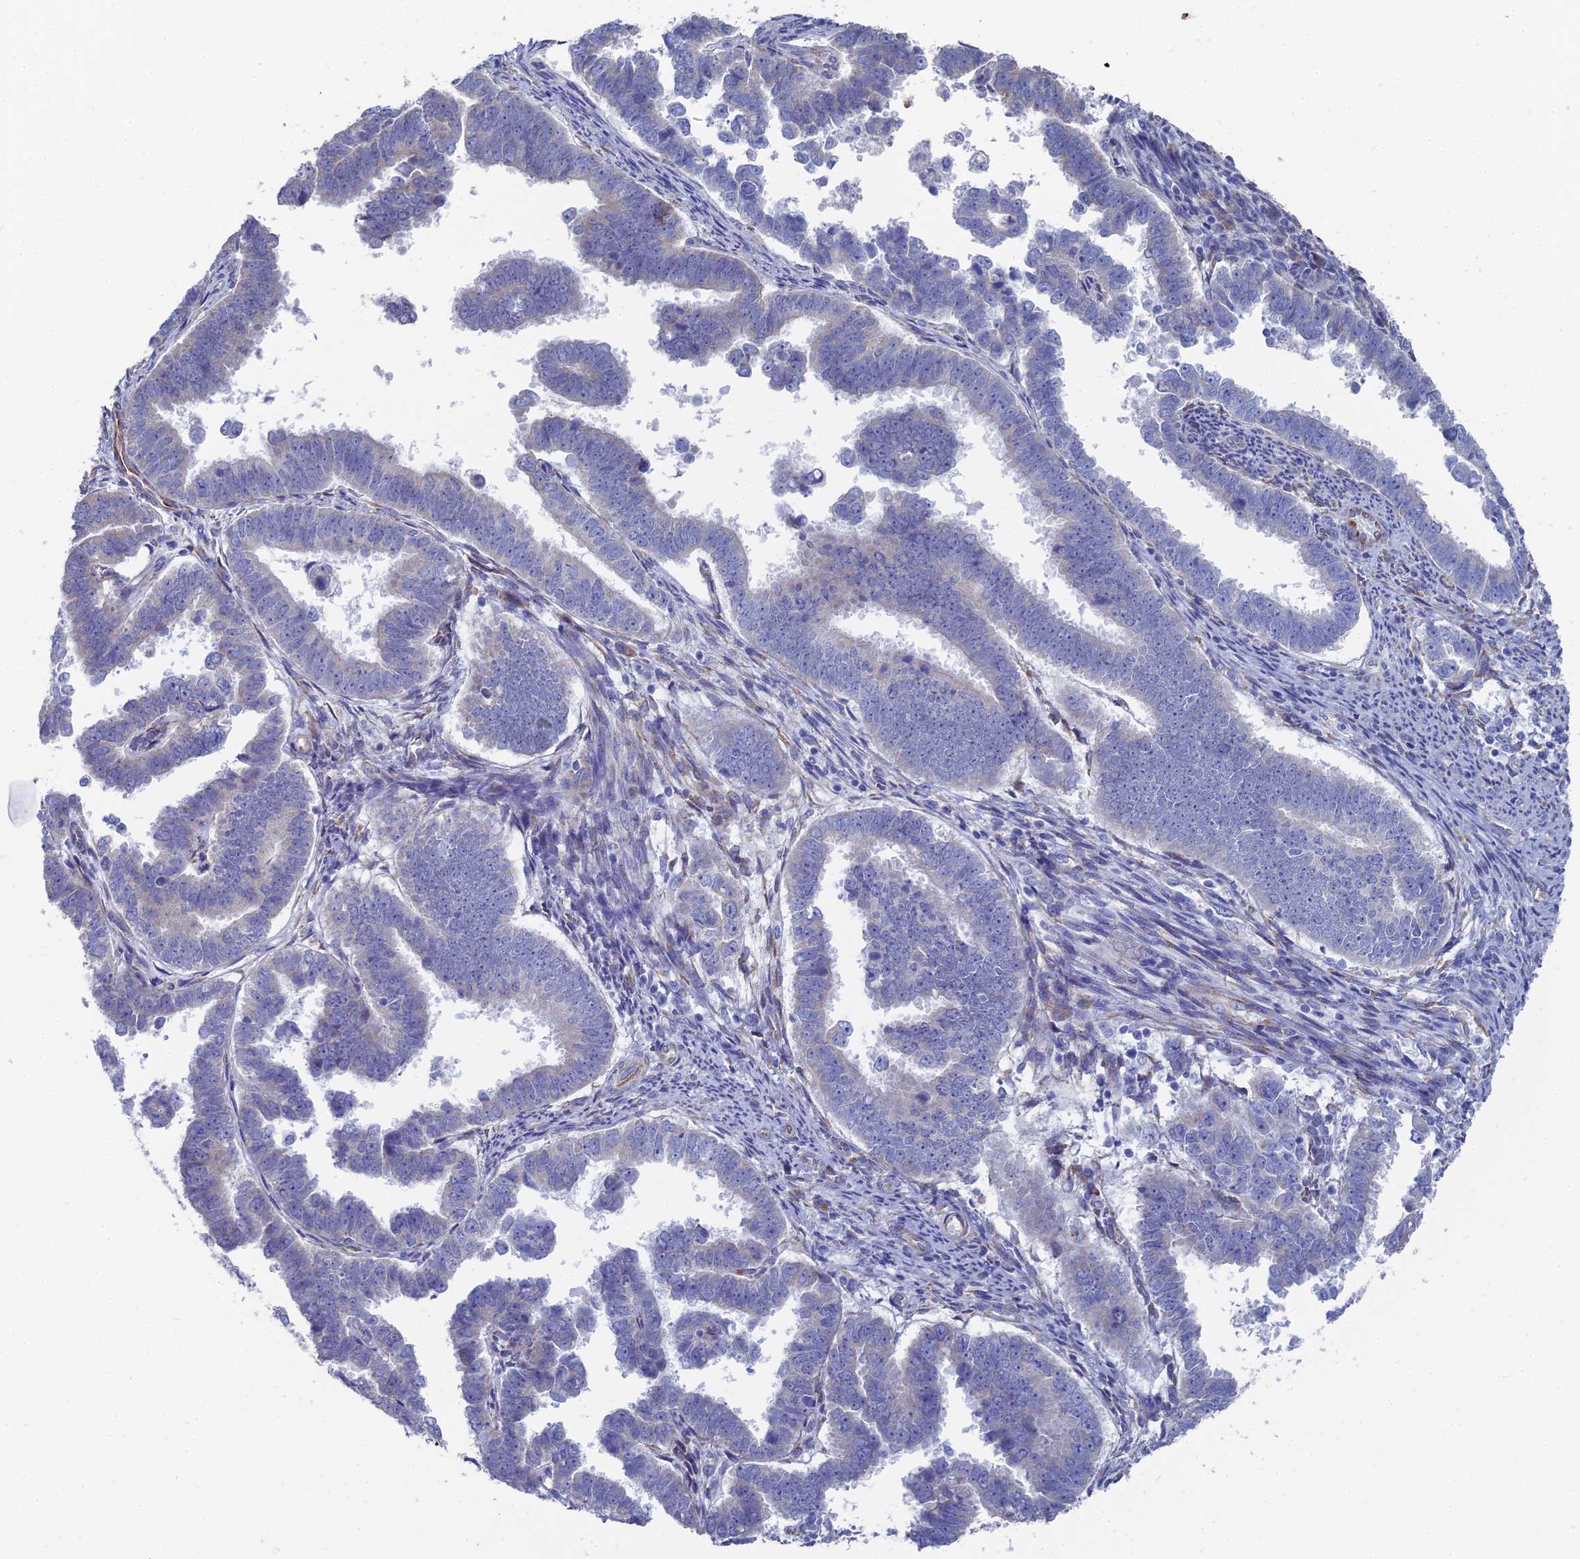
{"staining": {"intensity": "negative", "quantity": "none", "location": "none"}, "tissue": "endometrial cancer", "cell_type": "Tumor cells", "image_type": "cancer", "snomed": [{"axis": "morphology", "description": "Adenocarcinoma, NOS"}, {"axis": "topography", "description": "Endometrium"}], "caption": "There is no significant expression in tumor cells of adenocarcinoma (endometrial).", "gene": "TNNT3", "patient": {"sex": "female", "age": 75}}